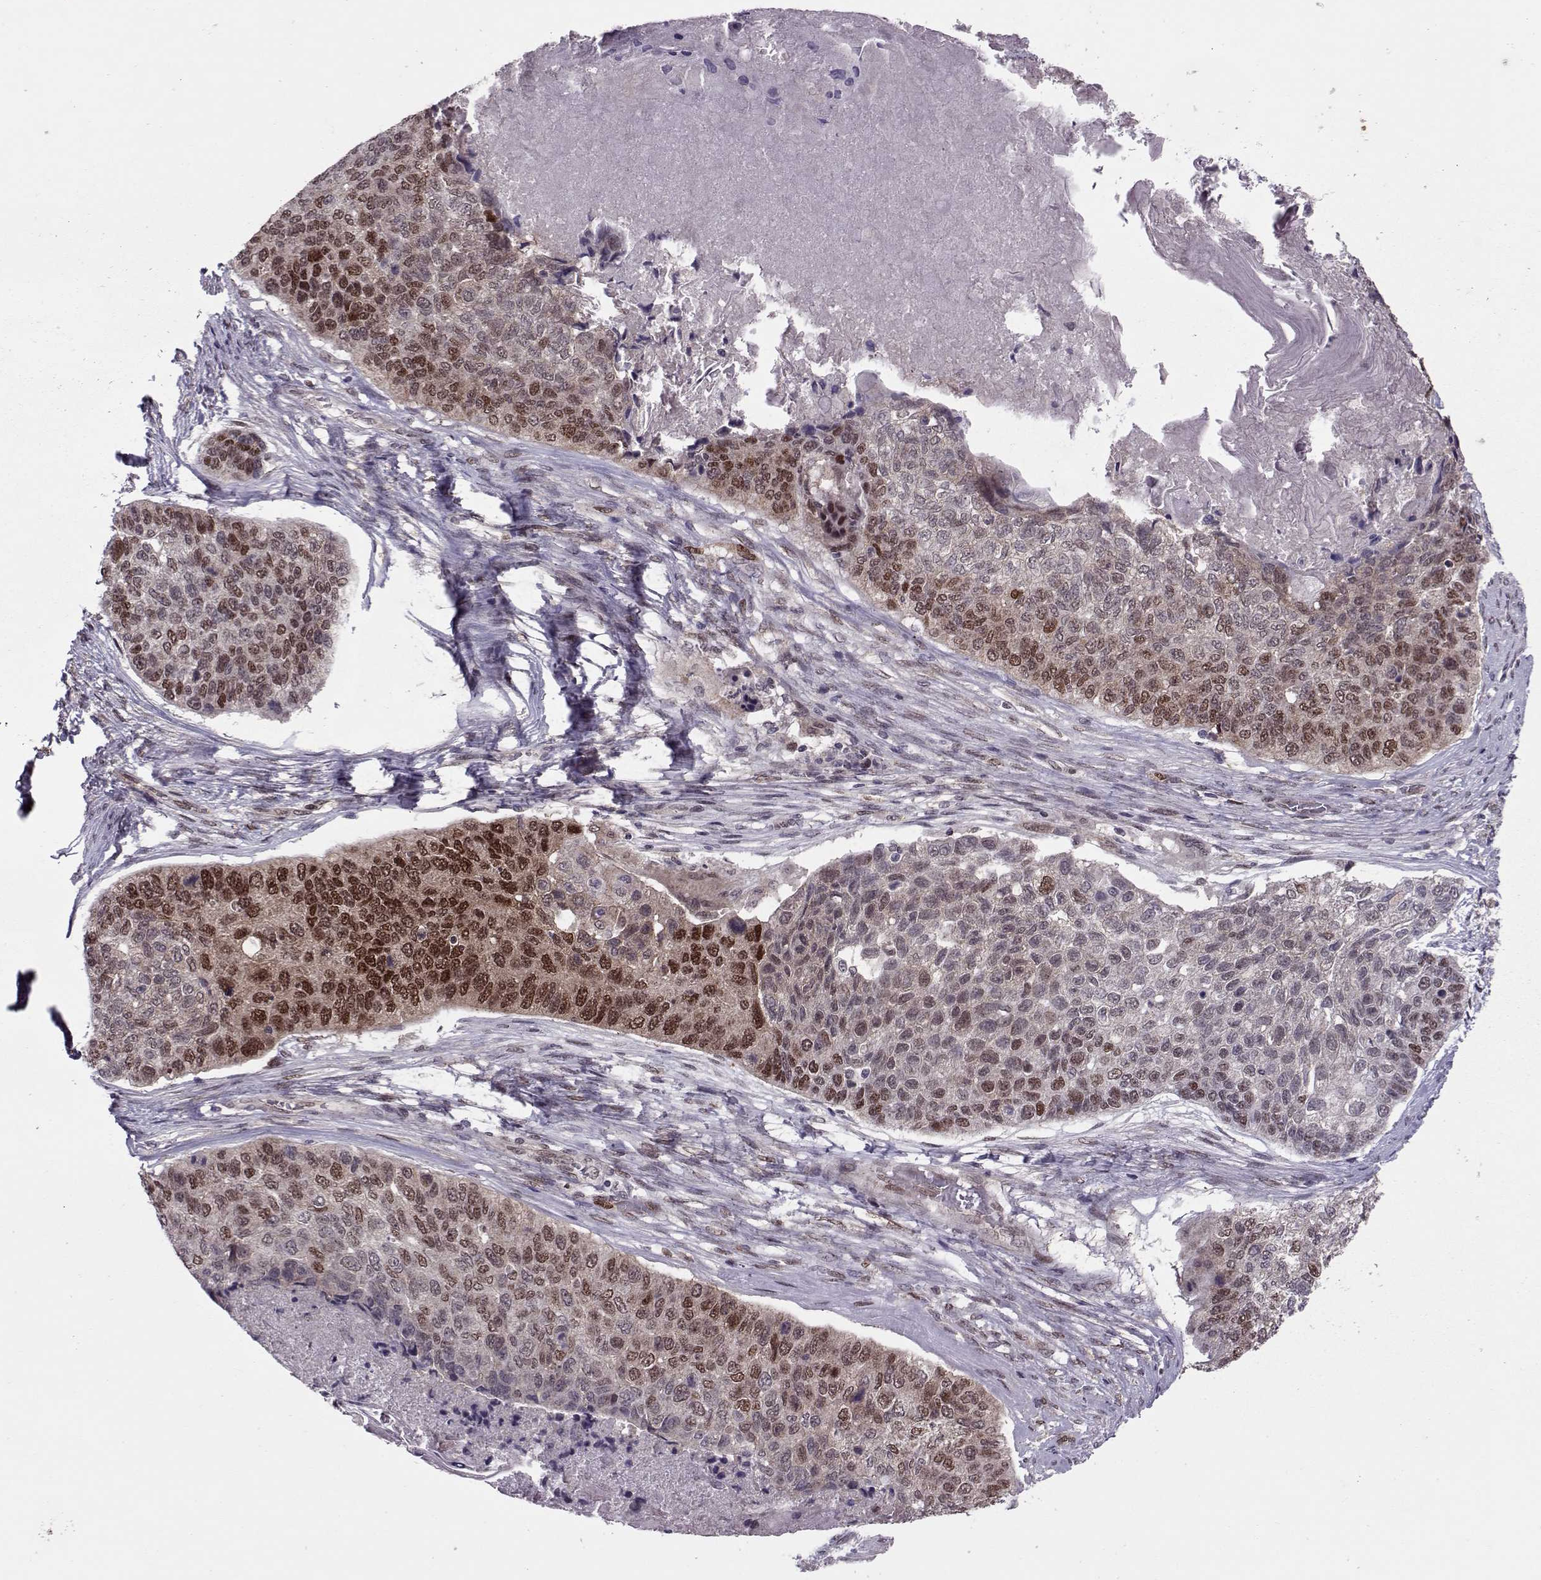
{"staining": {"intensity": "strong", "quantity": "25%-75%", "location": "nuclear"}, "tissue": "lung cancer", "cell_type": "Tumor cells", "image_type": "cancer", "snomed": [{"axis": "morphology", "description": "Squamous cell carcinoma, NOS"}, {"axis": "topography", "description": "Lung"}], "caption": "A brown stain highlights strong nuclear staining of a protein in human lung cancer (squamous cell carcinoma) tumor cells.", "gene": "CDK4", "patient": {"sex": "male", "age": 69}}